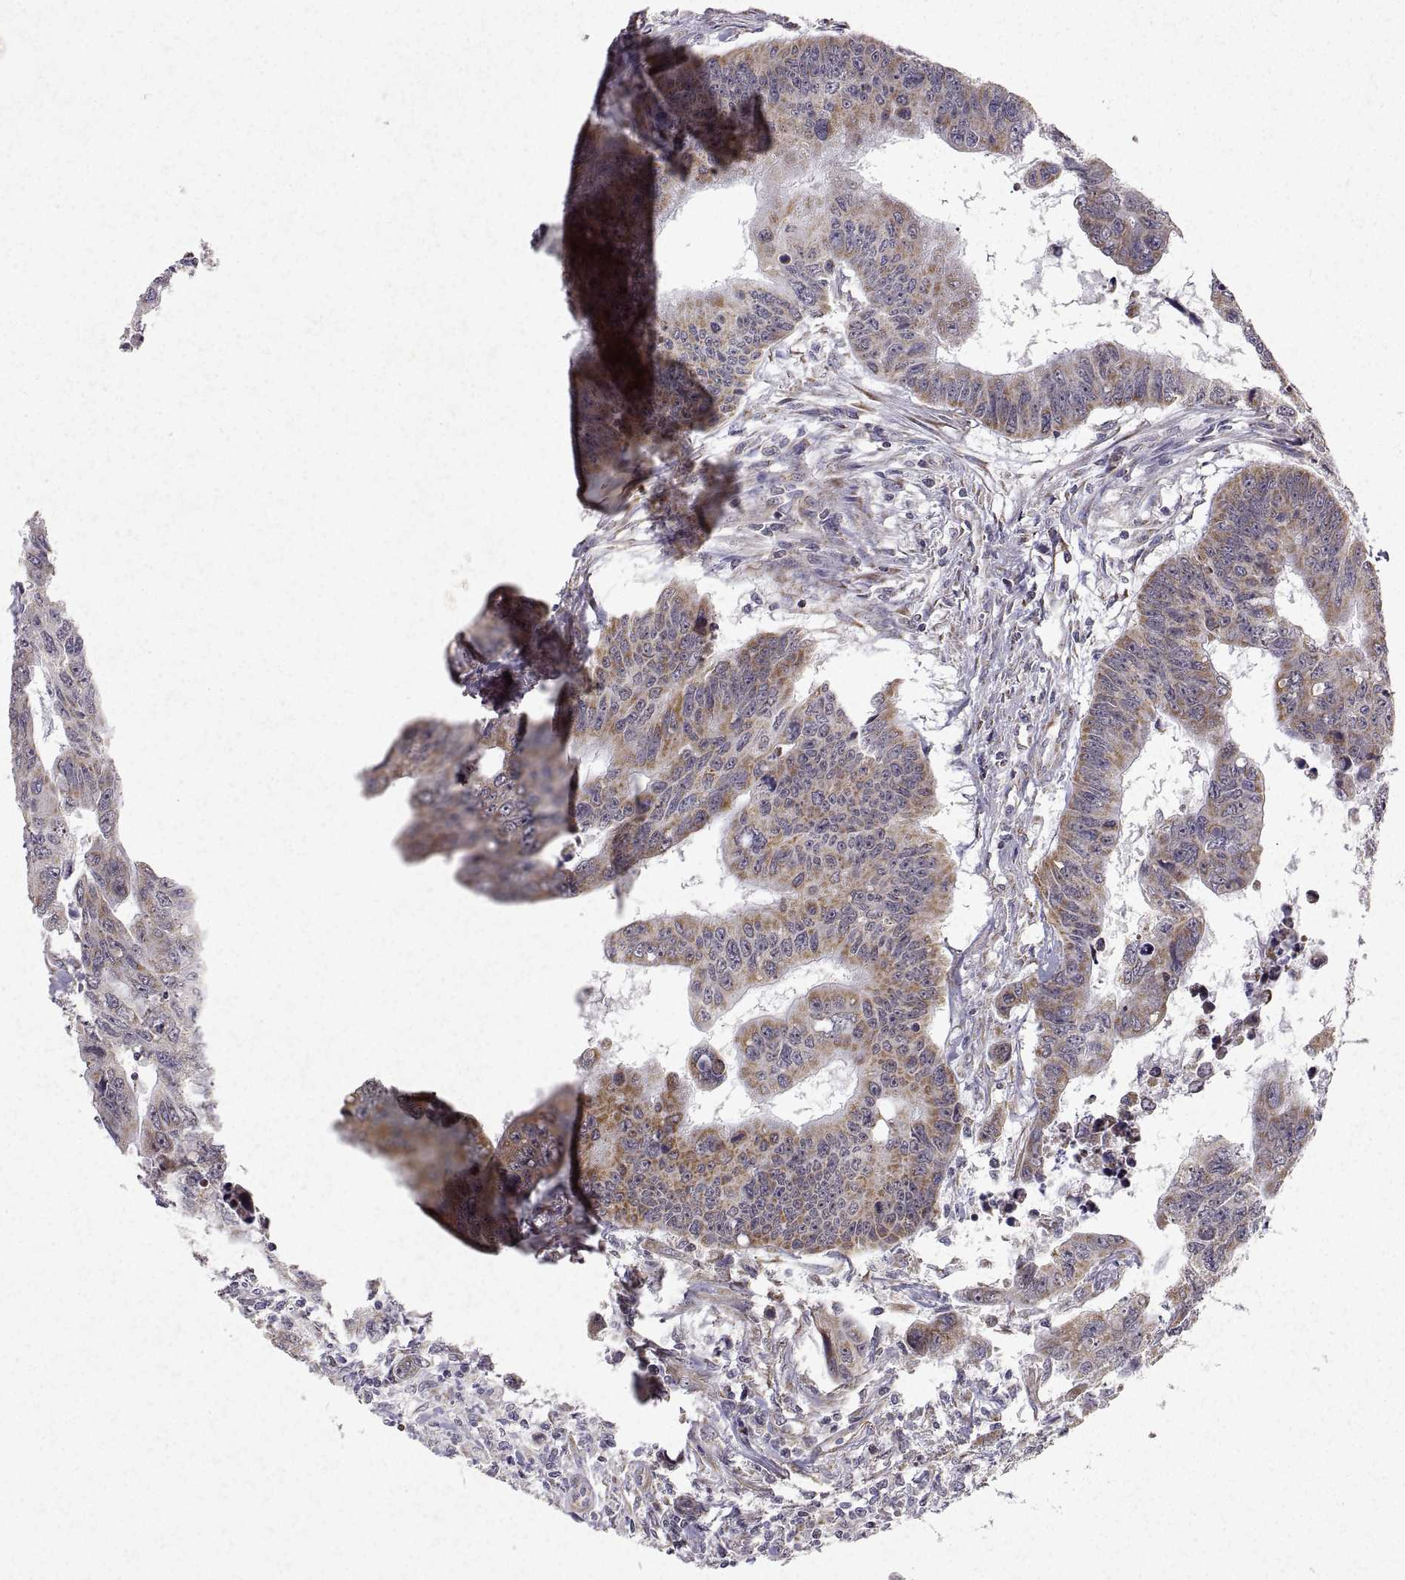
{"staining": {"intensity": "moderate", "quantity": "25%-75%", "location": "cytoplasmic/membranous"}, "tissue": "colorectal cancer", "cell_type": "Tumor cells", "image_type": "cancer", "snomed": [{"axis": "morphology", "description": "Adenocarcinoma, NOS"}, {"axis": "topography", "description": "Rectum"}], "caption": "Protein staining by IHC reveals moderate cytoplasmic/membranous positivity in about 25%-75% of tumor cells in colorectal adenocarcinoma.", "gene": "MANBAL", "patient": {"sex": "female", "age": 85}}